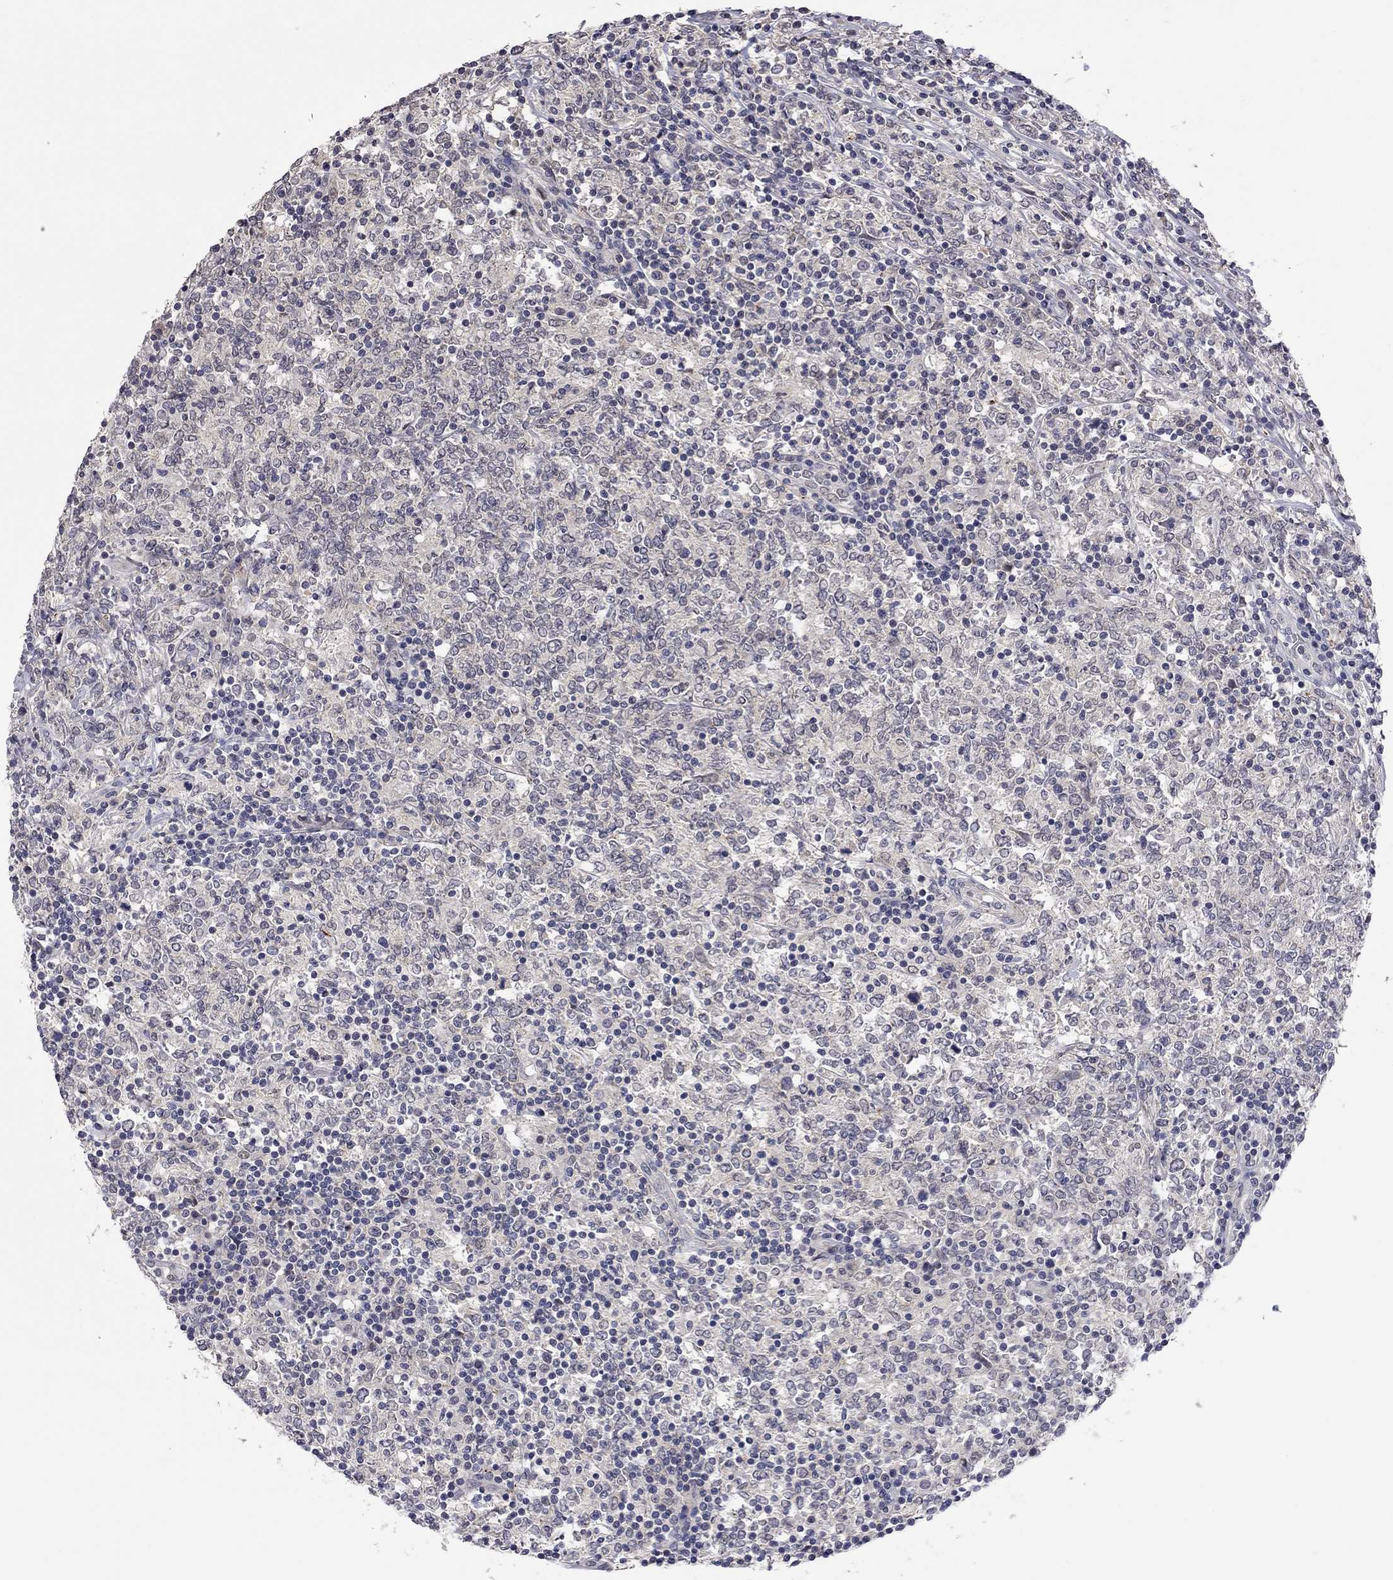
{"staining": {"intensity": "negative", "quantity": "none", "location": "none"}, "tissue": "lymphoma", "cell_type": "Tumor cells", "image_type": "cancer", "snomed": [{"axis": "morphology", "description": "Malignant lymphoma, non-Hodgkin's type, High grade"}, {"axis": "topography", "description": "Lymph node"}], "caption": "An immunohistochemistry (IHC) photomicrograph of lymphoma is shown. There is no staining in tumor cells of lymphoma.", "gene": "FABP12", "patient": {"sex": "female", "age": 84}}